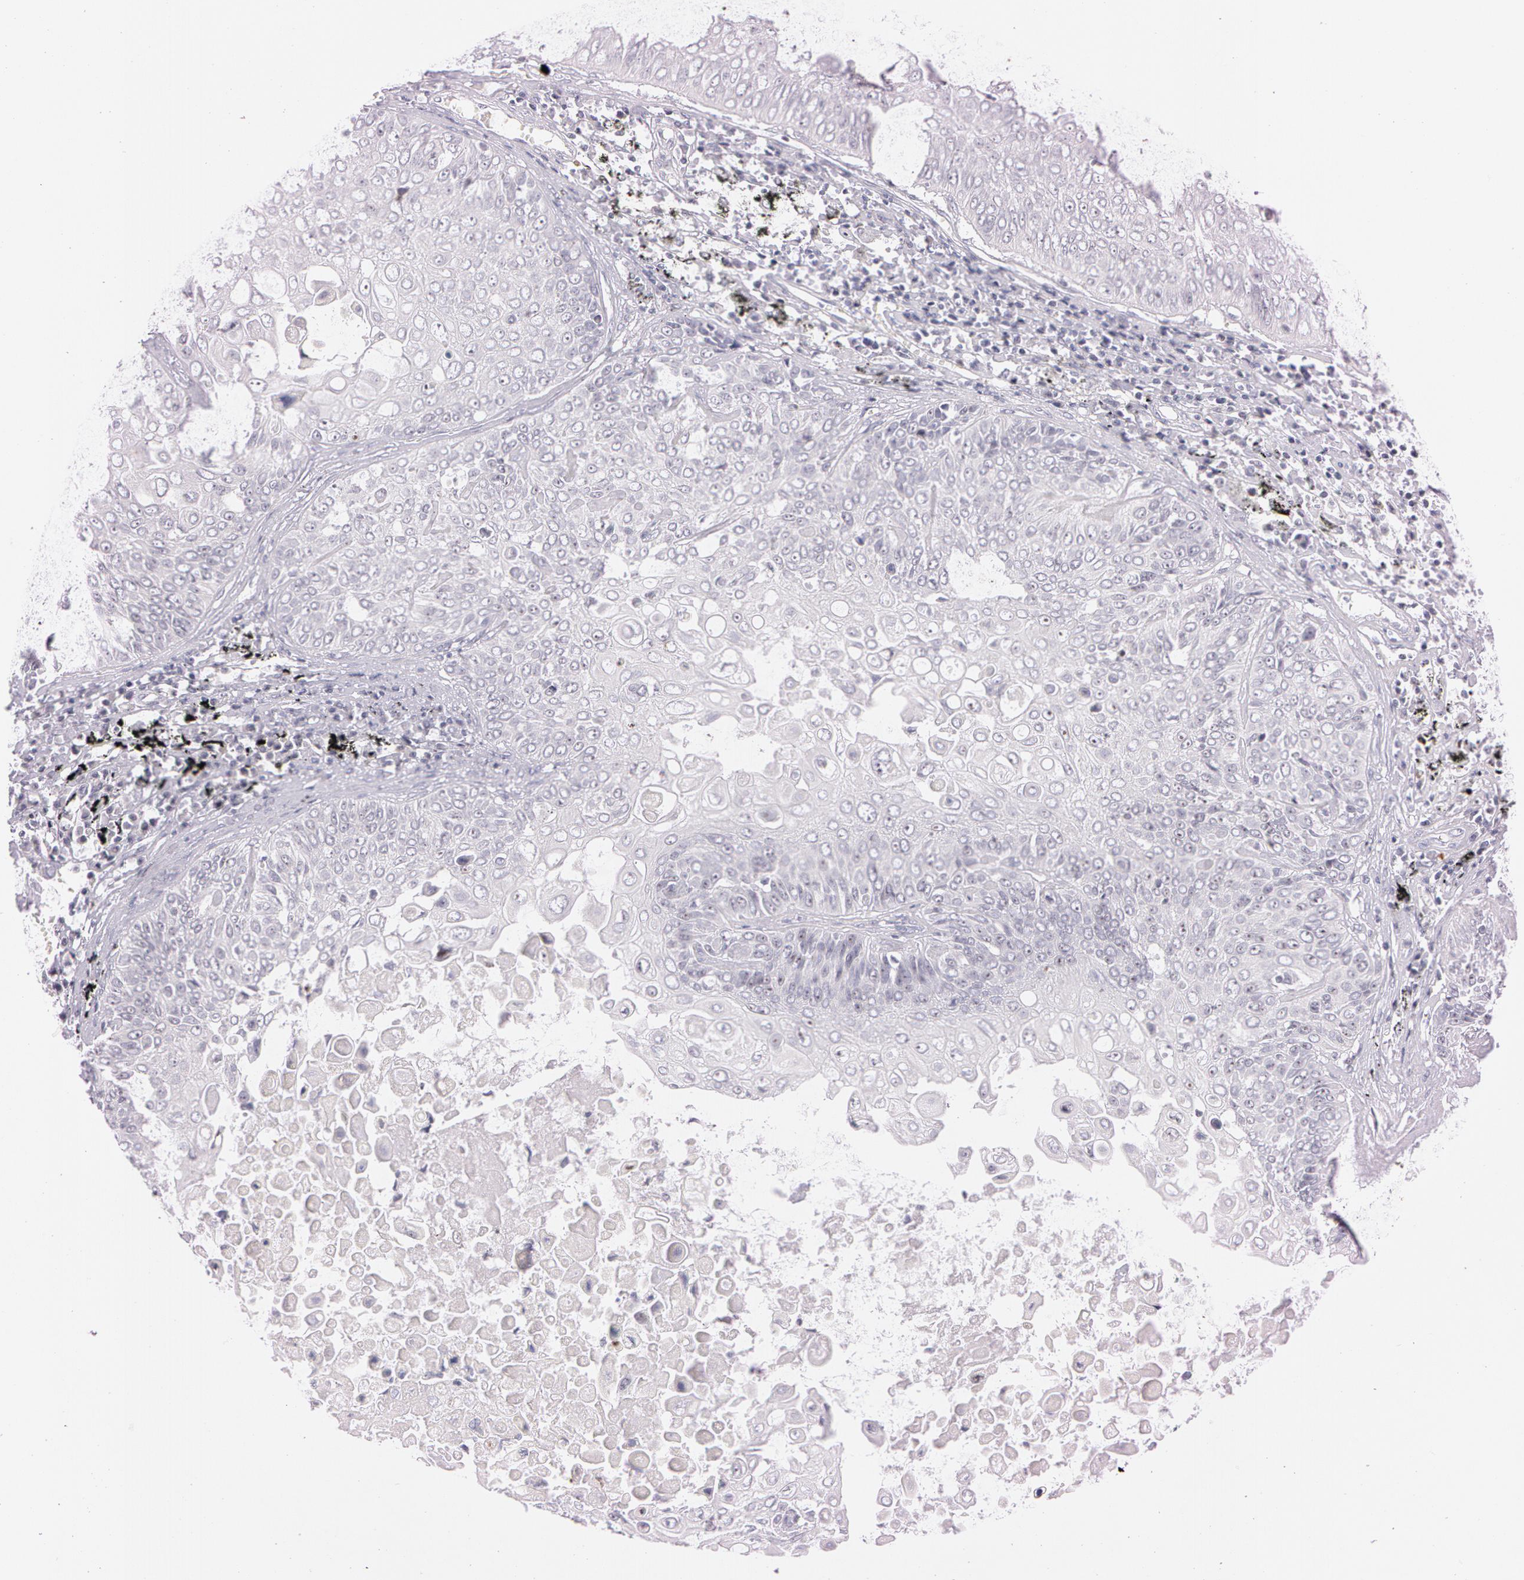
{"staining": {"intensity": "negative", "quantity": "none", "location": "none"}, "tissue": "lung cancer", "cell_type": "Tumor cells", "image_type": "cancer", "snomed": [{"axis": "morphology", "description": "Adenocarcinoma, NOS"}, {"axis": "topography", "description": "Lung"}], "caption": "Tumor cells show no significant positivity in lung adenocarcinoma.", "gene": "FBL", "patient": {"sex": "male", "age": 60}}